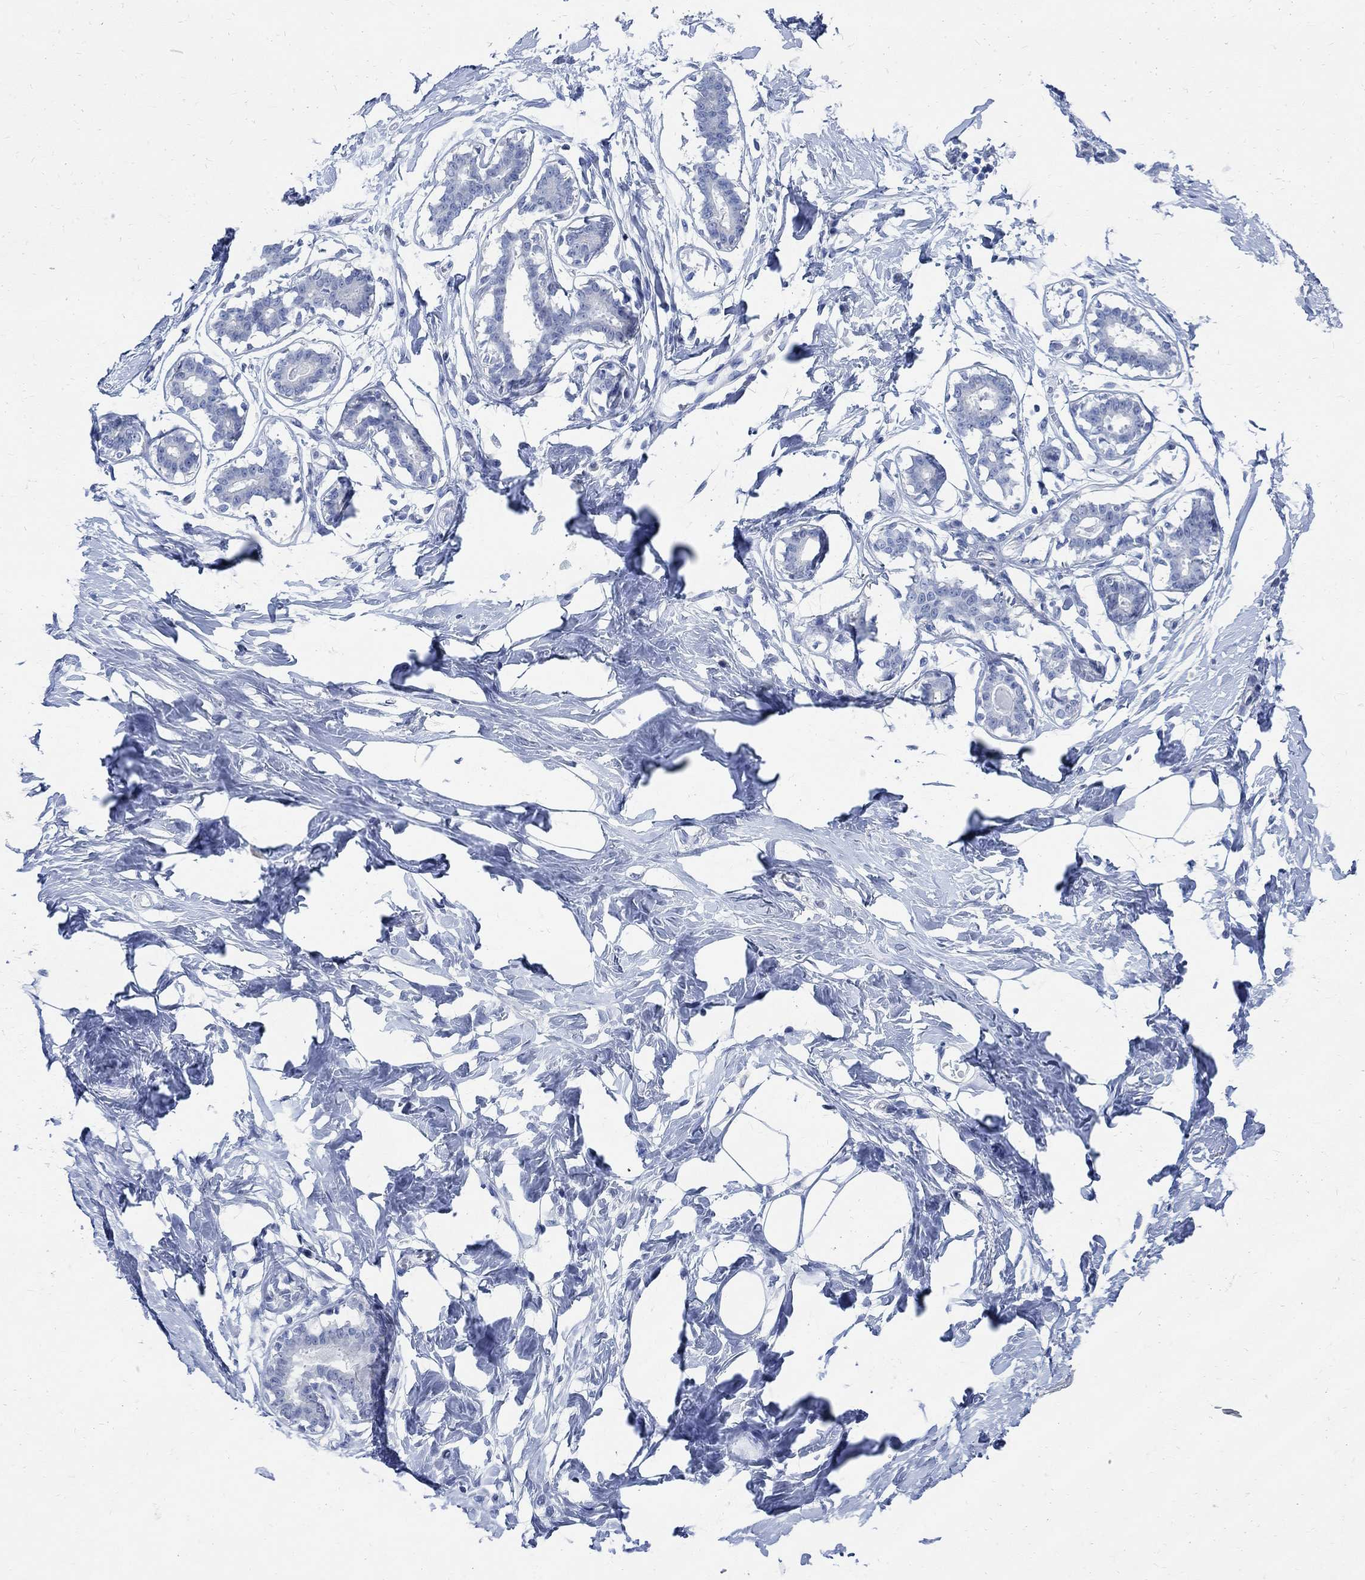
{"staining": {"intensity": "negative", "quantity": "none", "location": "none"}, "tissue": "breast", "cell_type": "Adipocytes", "image_type": "normal", "snomed": [{"axis": "morphology", "description": "Normal tissue, NOS"}, {"axis": "morphology", "description": "Lobular carcinoma, in situ"}, {"axis": "topography", "description": "Breast"}], "caption": "Immunohistochemical staining of unremarkable breast exhibits no significant positivity in adipocytes. (DAB immunohistochemistry (IHC), high magnification).", "gene": "CAMK2N1", "patient": {"sex": "female", "age": 35}}